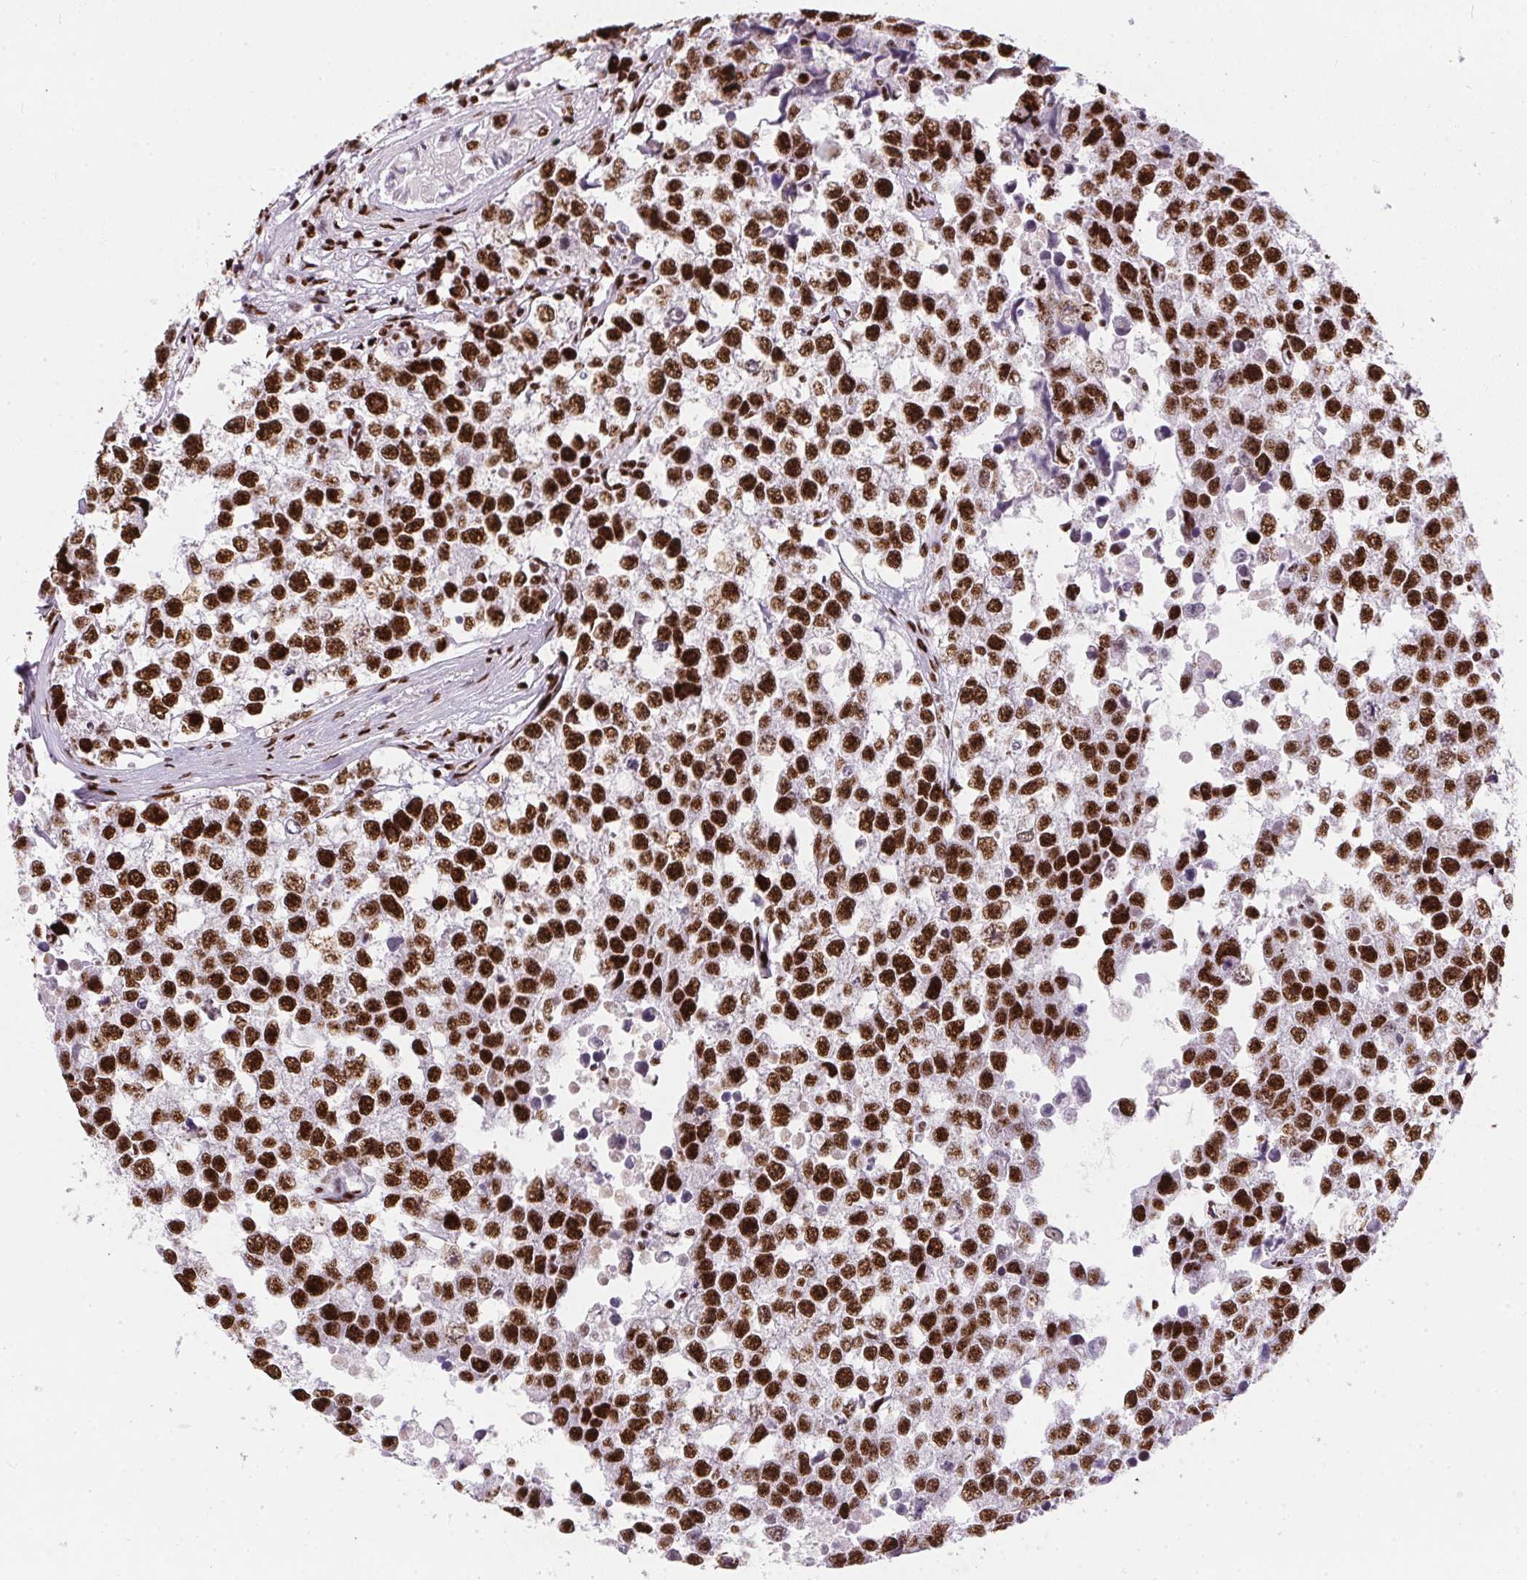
{"staining": {"intensity": "strong", "quantity": ">75%", "location": "nuclear"}, "tissue": "testis cancer", "cell_type": "Tumor cells", "image_type": "cancer", "snomed": [{"axis": "morphology", "description": "Seminoma, NOS"}, {"axis": "topography", "description": "Testis"}], "caption": "High-power microscopy captured an immunohistochemistry (IHC) photomicrograph of testis cancer, revealing strong nuclear expression in about >75% of tumor cells. (DAB (3,3'-diaminobenzidine) IHC with brightfield microscopy, high magnification).", "gene": "PAGE3", "patient": {"sex": "male", "age": 26}}